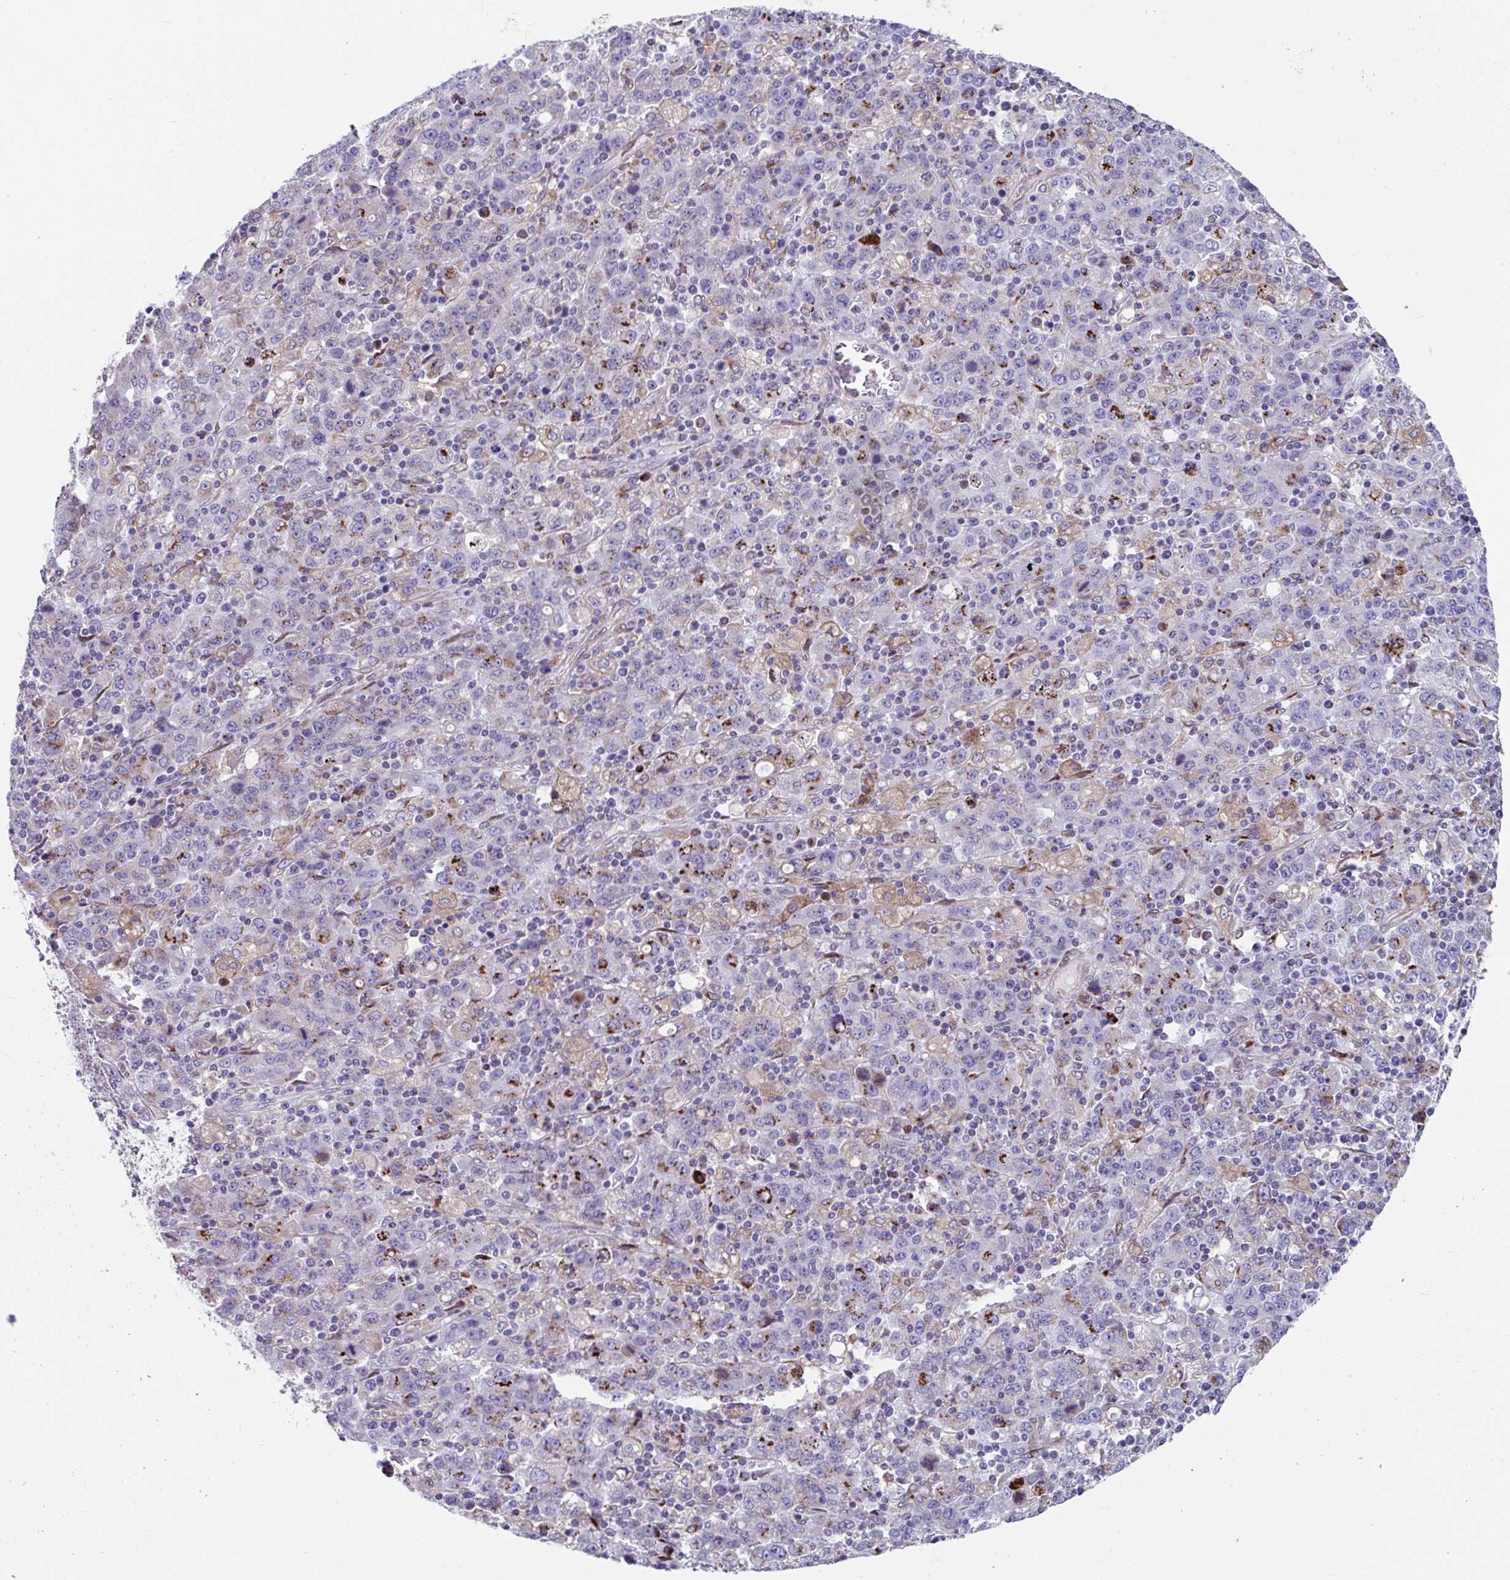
{"staining": {"intensity": "strong", "quantity": "<25%", "location": "cytoplasmic/membranous"}, "tissue": "stomach cancer", "cell_type": "Tumor cells", "image_type": "cancer", "snomed": [{"axis": "morphology", "description": "Adenocarcinoma, NOS"}, {"axis": "topography", "description": "Stomach, upper"}], "caption": "Protein staining reveals strong cytoplasmic/membranous expression in approximately <25% of tumor cells in stomach cancer (adenocarcinoma). Nuclei are stained in blue.", "gene": "RFK", "patient": {"sex": "male", "age": 69}}